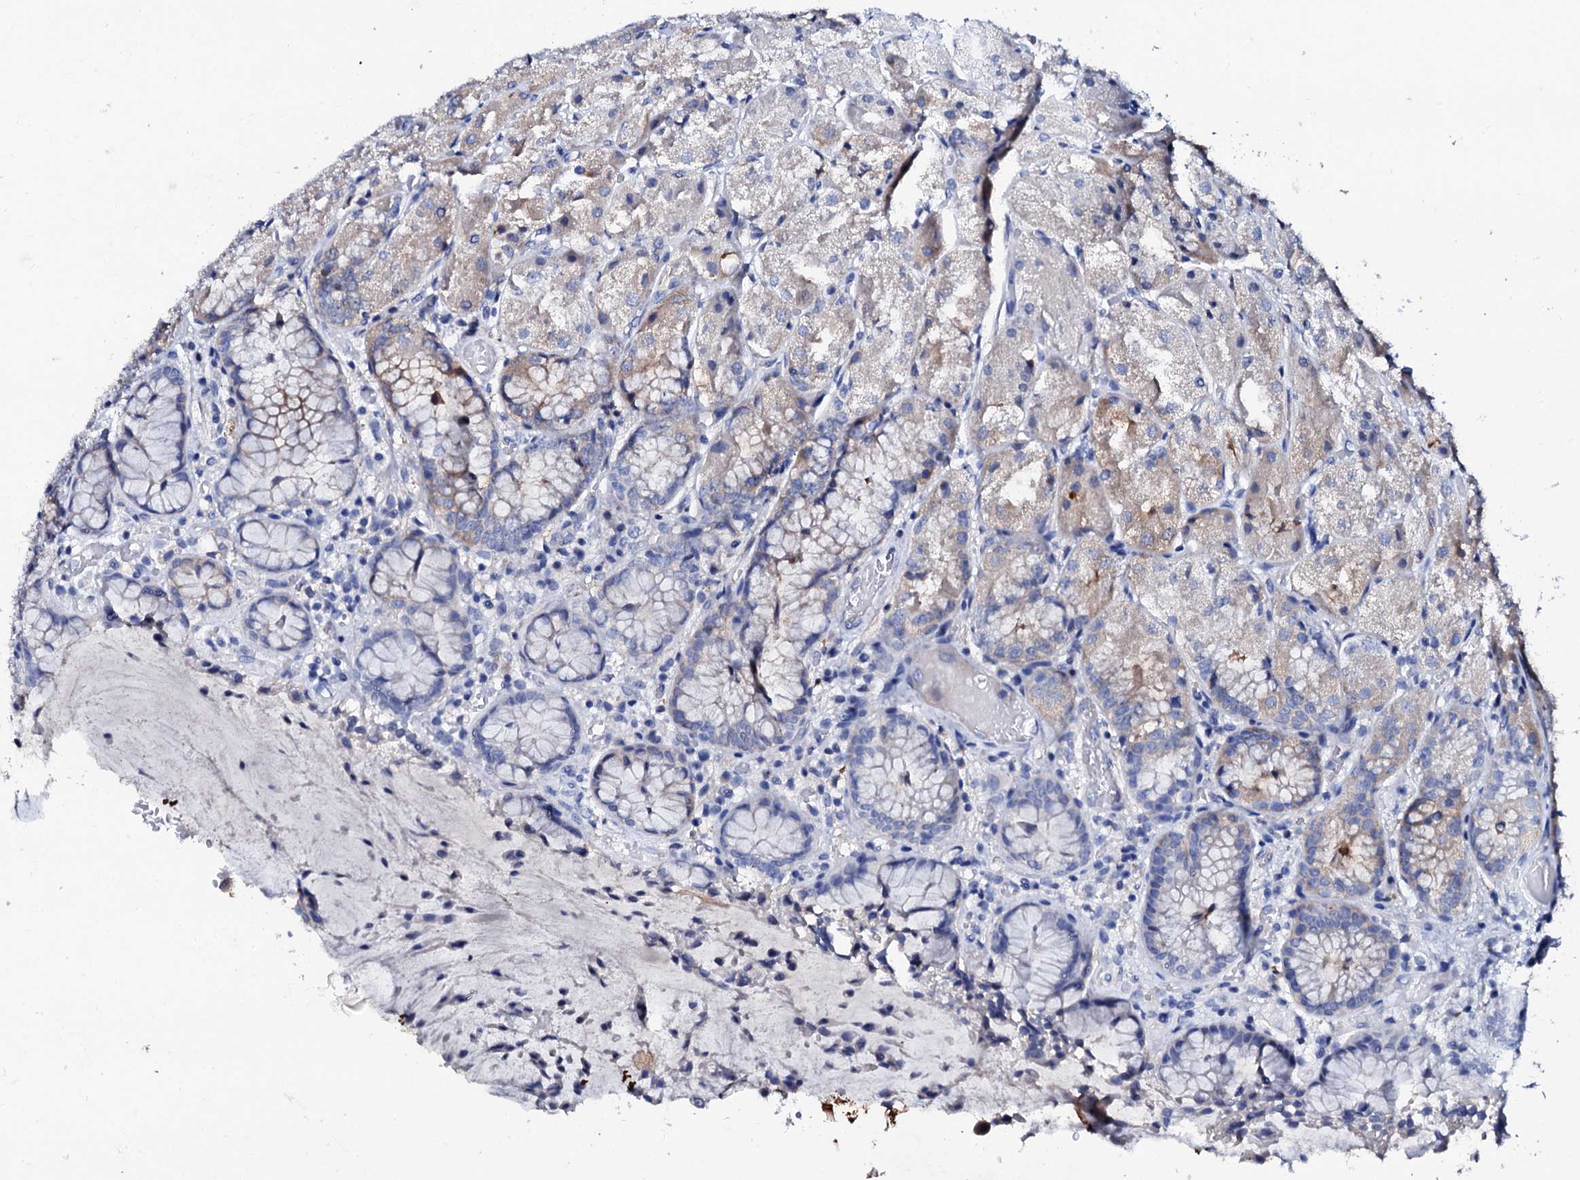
{"staining": {"intensity": "weak", "quantity": "<25%", "location": "cytoplasmic/membranous"}, "tissue": "stomach", "cell_type": "Glandular cells", "image_type": "normal", "snomed": [{"axis": "morphology", "description": "Normal tissue, NOS"}, {"axis": "topography", "description": "Stomach, upper"}], "caption": "This histopathology image is of normal stomach stained with IHC to label a protein in brown with the nuclei are counter-stained blue. There is no staining in glandular cells.", "gene": "GLB1L3", "patient": {"sex": "male", "age": 72}}